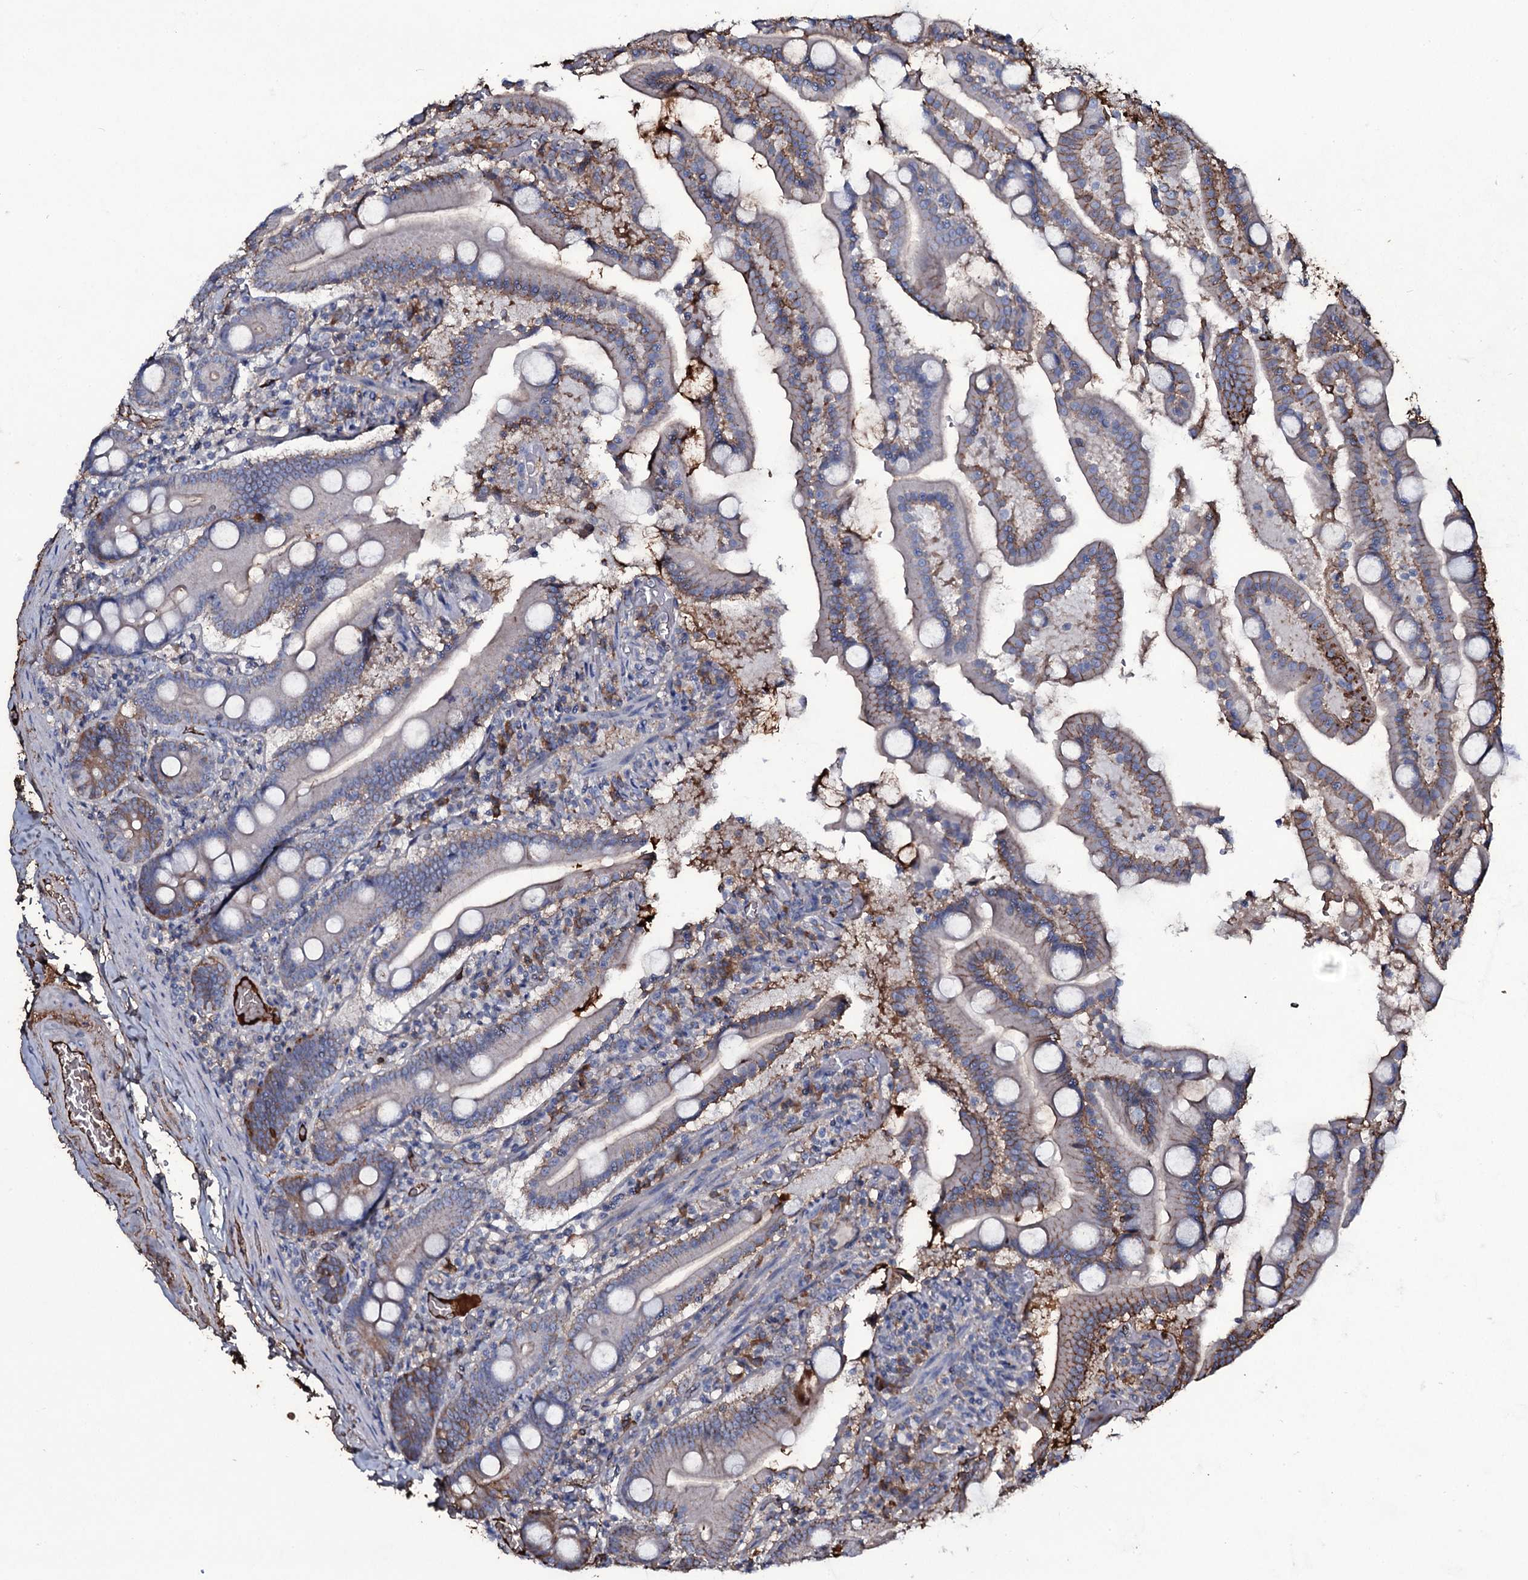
{"staining": {"intensity": "moderate", "quantity": "25%-75%", "location": "cytoplasmic/membranous"}, "tissue": "duodenum", "cell_type": "Glandular cells", "image_type": "normal", "snomed": [{"axis": "morphology", "description": "Normal tissue, NOS"}, {"axis": "topography", "description": "Duodenum"}], "caption": "Protein staining of benign duodenum reveals moderate cytoplasmic/membranous staining in approximately 25%-75% of glandular cells.", "gene": "EDN1", "patient": {"sex": "male", "age": 55}}